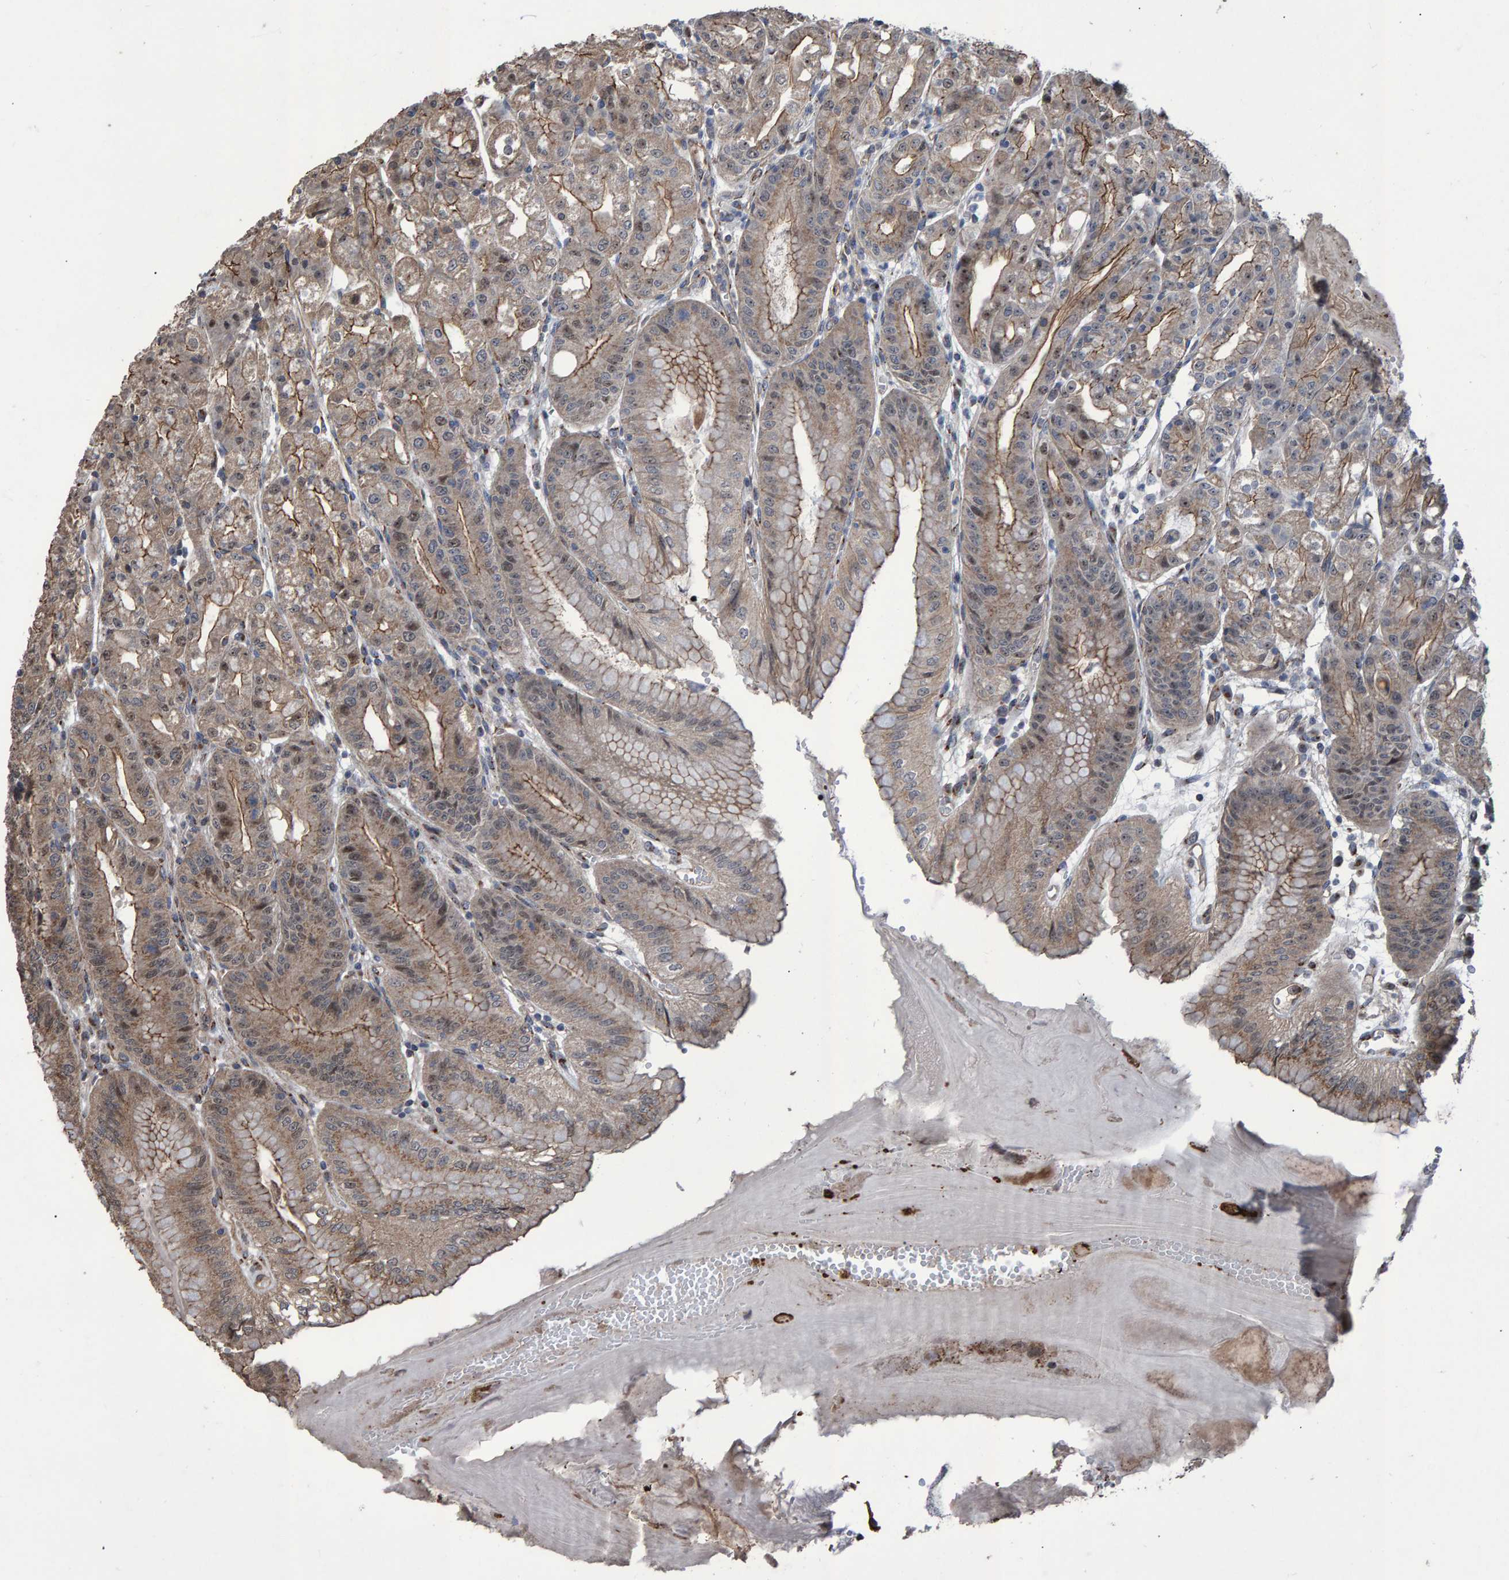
{"staining": {"intensity": "moderate", "quantity": ">75%", "location": "cytoplasmic/membranous,nuclear"}, "tissue": "stomach", "cell_type": "Glandular cells", "image_type": "normal", "snomed": [{"axis": "morphology", "description": "Normal tissue, NOS"}, {"axis": "topography", "description": "Stomach, lower"}], "caption": "Immunohistochemical staining of normal stomach demonstrates medium levels of moderate cytoplasmic/membranous,nuclear positivity in about >75% of glandular cells. (Stains: DAB (3,3'-diaminobenzidine) in brown, nuclei in blue, Microscopy: brightfield microscopy at high magnification).", "gene": "TRIM68", "patient": {"sex": "male", "age": 71}}